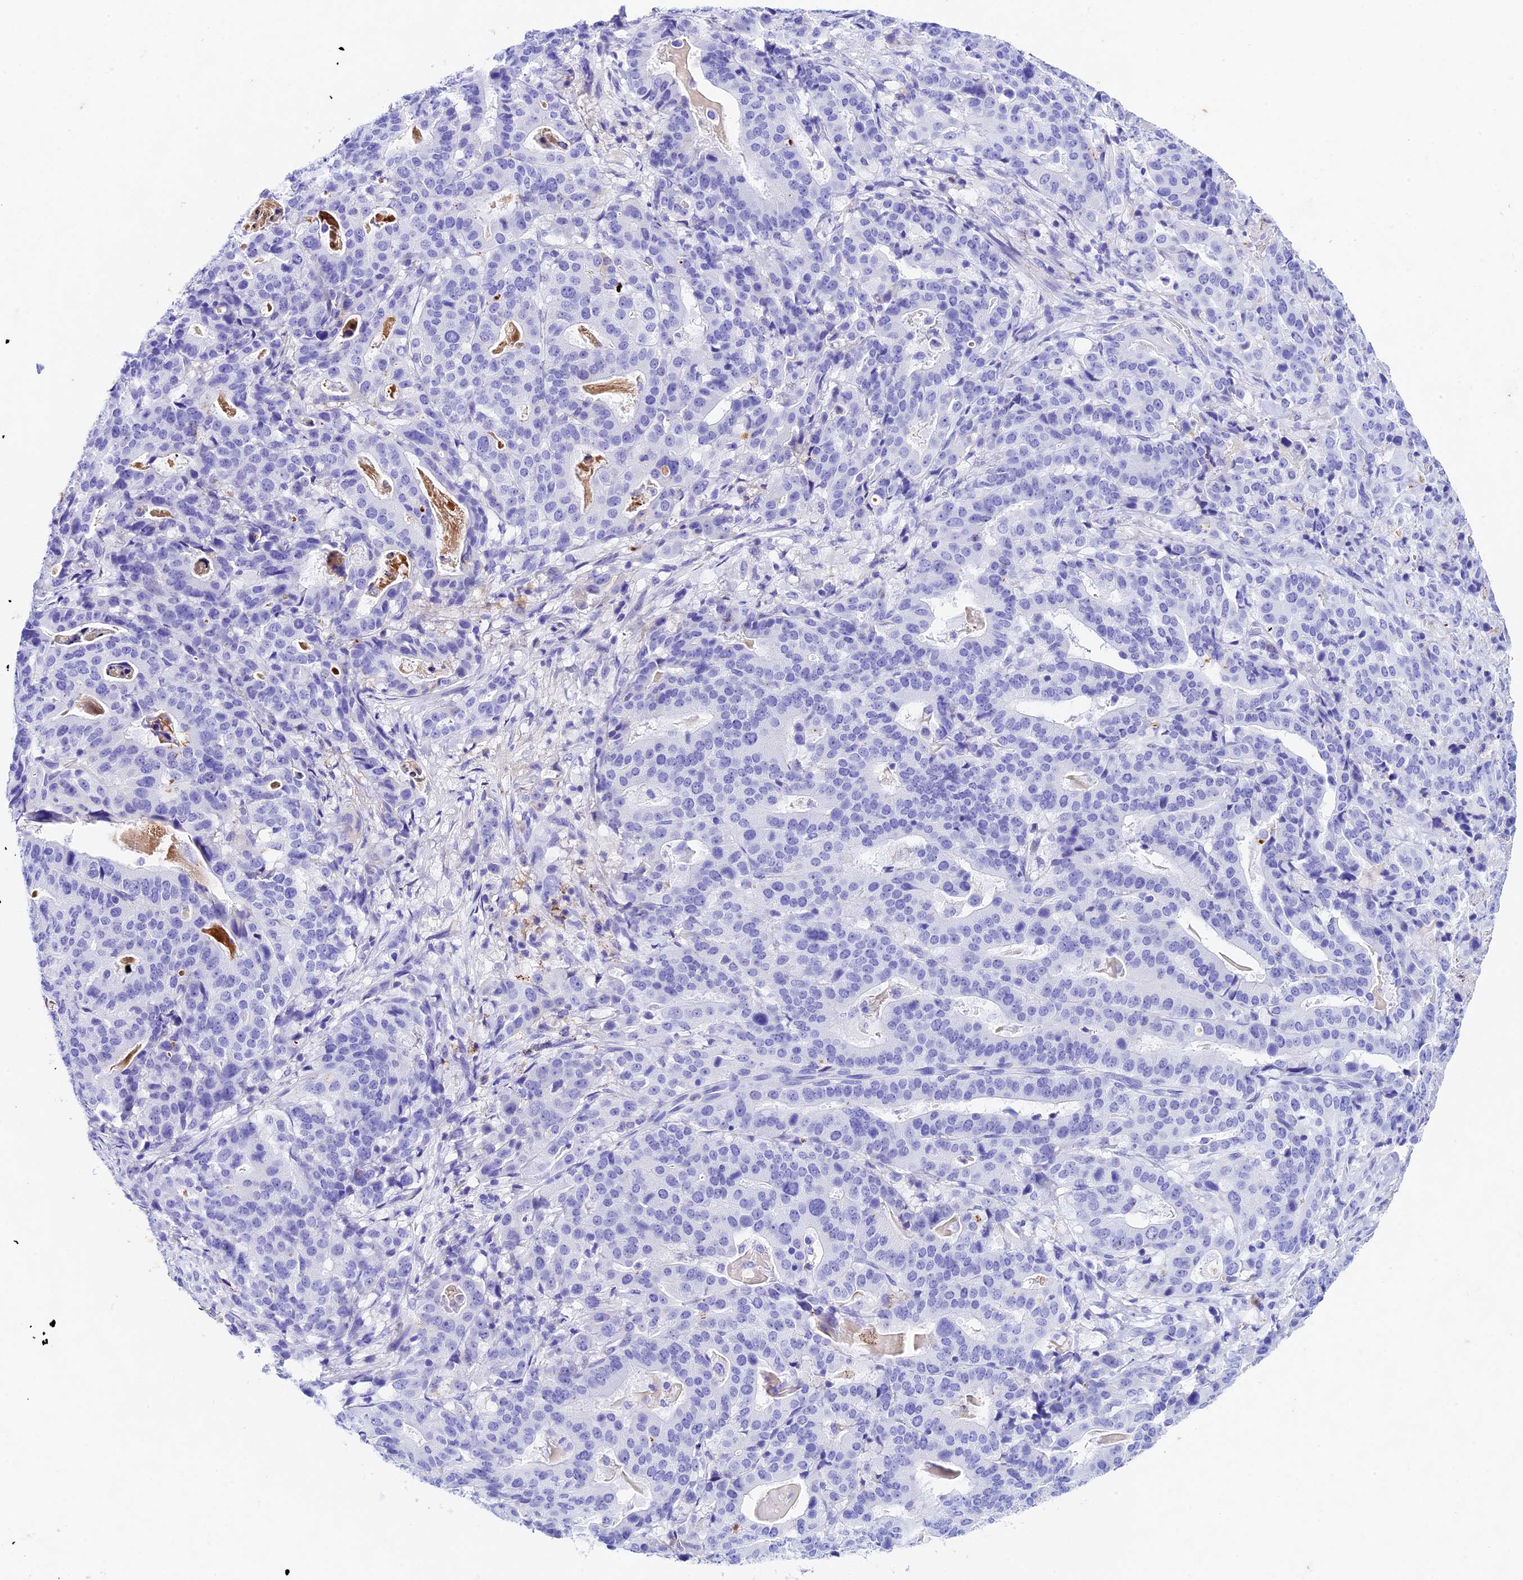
{"staining": {"intensity": "negative", "quantity": "none", "location": "none"}, "tissue": "stomach cancer", "cell_type": "Tumor cells", "image_type": "cancer", "snomed": [{"axis": "morphology", "description": "Adenocarcinoma, NOS"}, {"axis": "topography", "description": "Stomach"}], "caption": "This is a histopathology image of immunohistochemistry (IHC) staining of stomach adenocarcinoma, which shows no positivity in tumor cells.", "gene": "PSG11", "patient": {"sex": "male", "age": 48}}